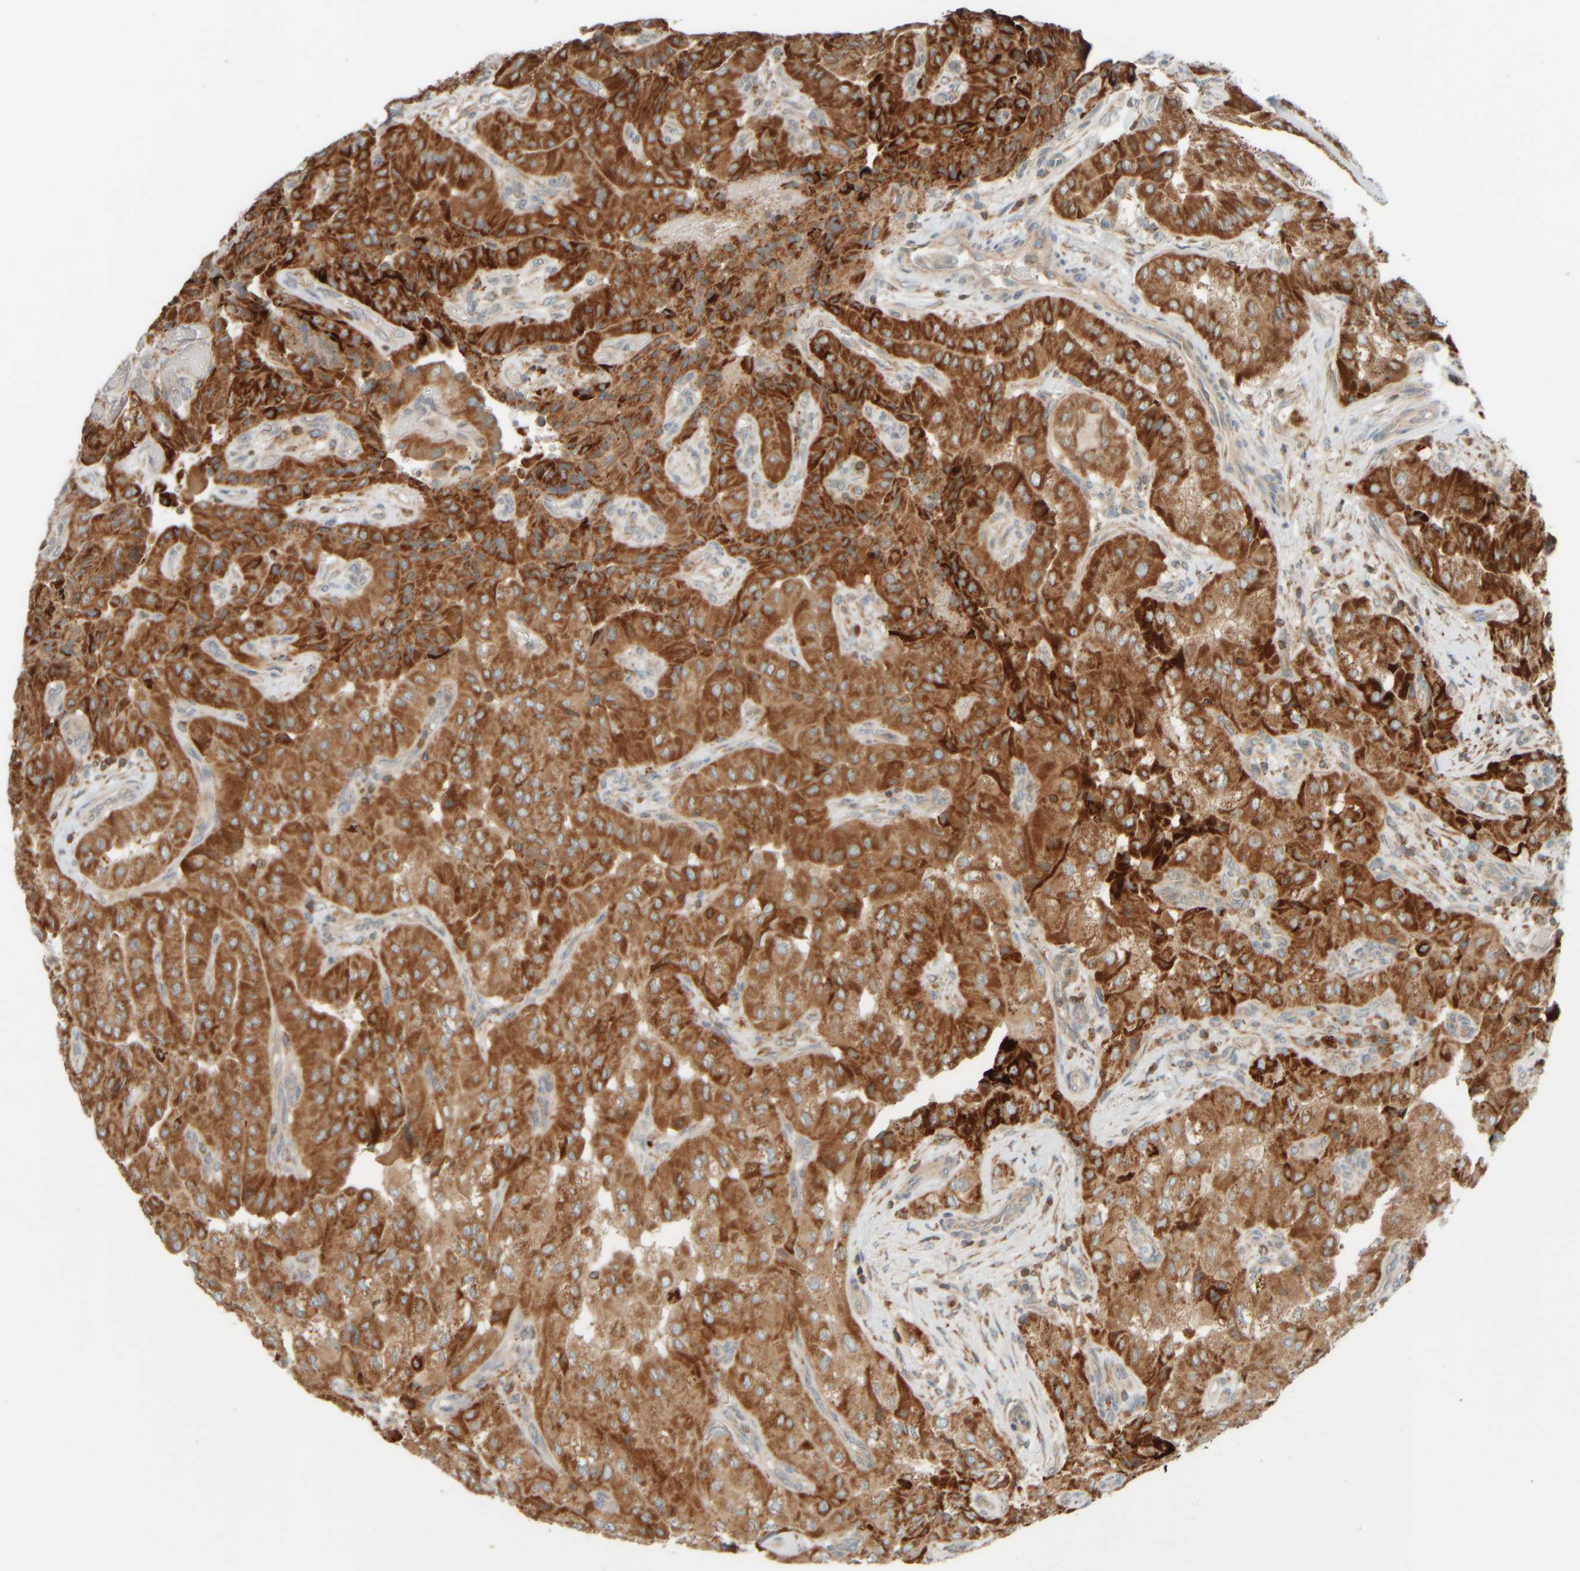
{"staining": {"intensity": "strong", "quantity": ">75%", "location": "cytoplasmic/membranous"}, "tissue": "thyroid cancer", "cell_type": "Tumor cells", "image_type": "cancer", "snomed": [{"axis": "morphology", "description": "Papillary adenocarcinoma, NOS"}, {"axis": "topography", "description": "Thyroid gland"}], "caption": "Thyroid cancer (papillary adenocarcinoma) stained for a protein demonstrates strong cytoplasmic/membranous positivity in tumor cells.", "gene": "SPAG5", "patient": {"sex": "female", "age": 59}}